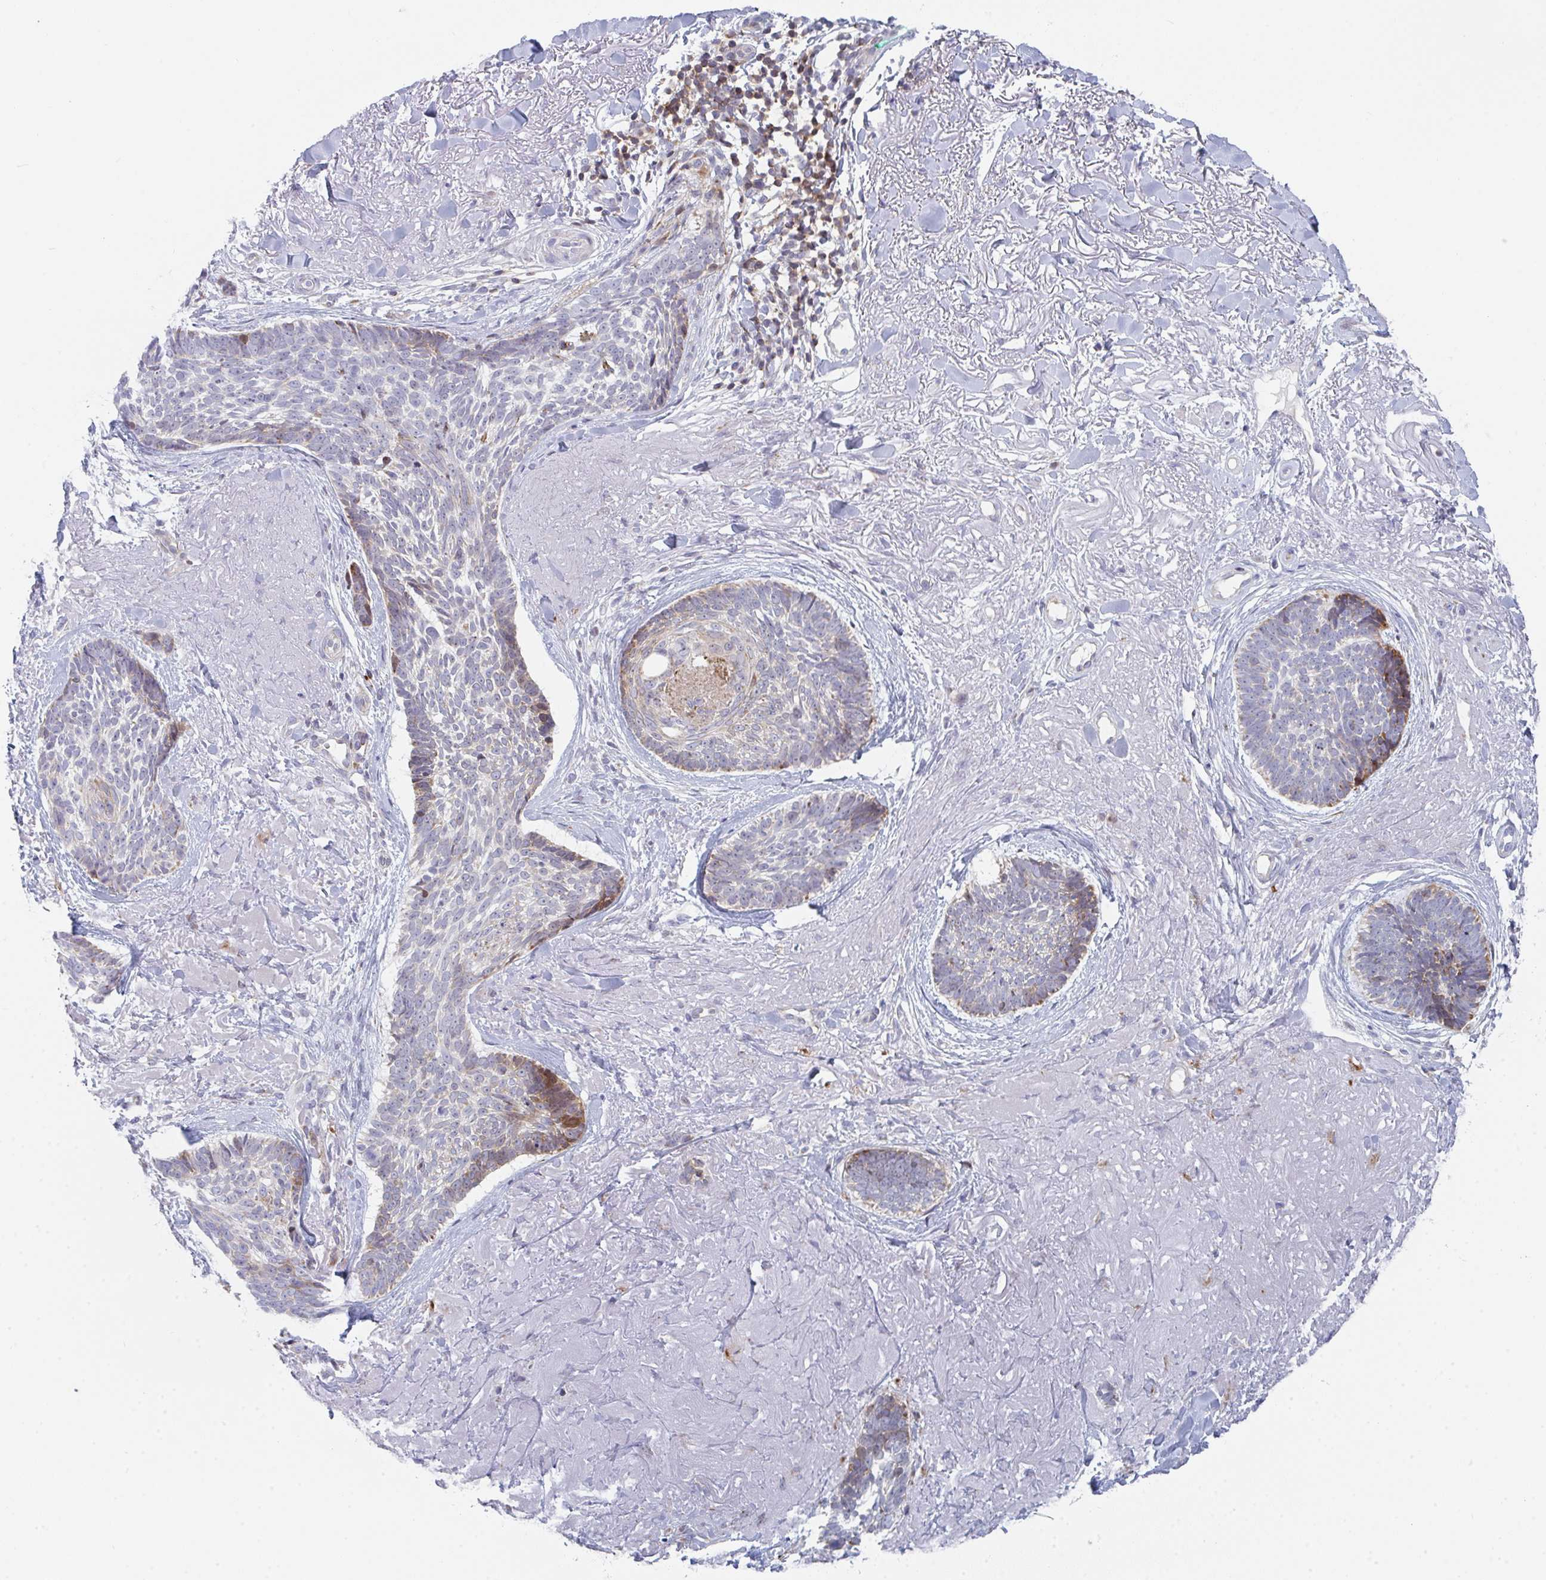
{"staining": {"intensity": "moderate", "quantity": "25%-75%", "location": "cytoplasmic/membranous"}, "tissue": "skin cancer", "cell_type": "Tumor cells", "image_type": "cancer", "snomed": [{"axis": "morphology", "description": "Basal cell carcinoma"}, {"axis": "topography", "description": "Skin"}, {"axis": "topography", "description": "Skin of face"}, {"axis": "topography", "description": "Skin of nose"}], "caption": "Human basal cell carcinoma (skin) stained with a brown dye reveals moderate cytoplasmic/membranous positive positivity in about 25%-75% of tumor cells.", "gene": "PRKCH", "patient": {"sex": "female", "age": 86}}